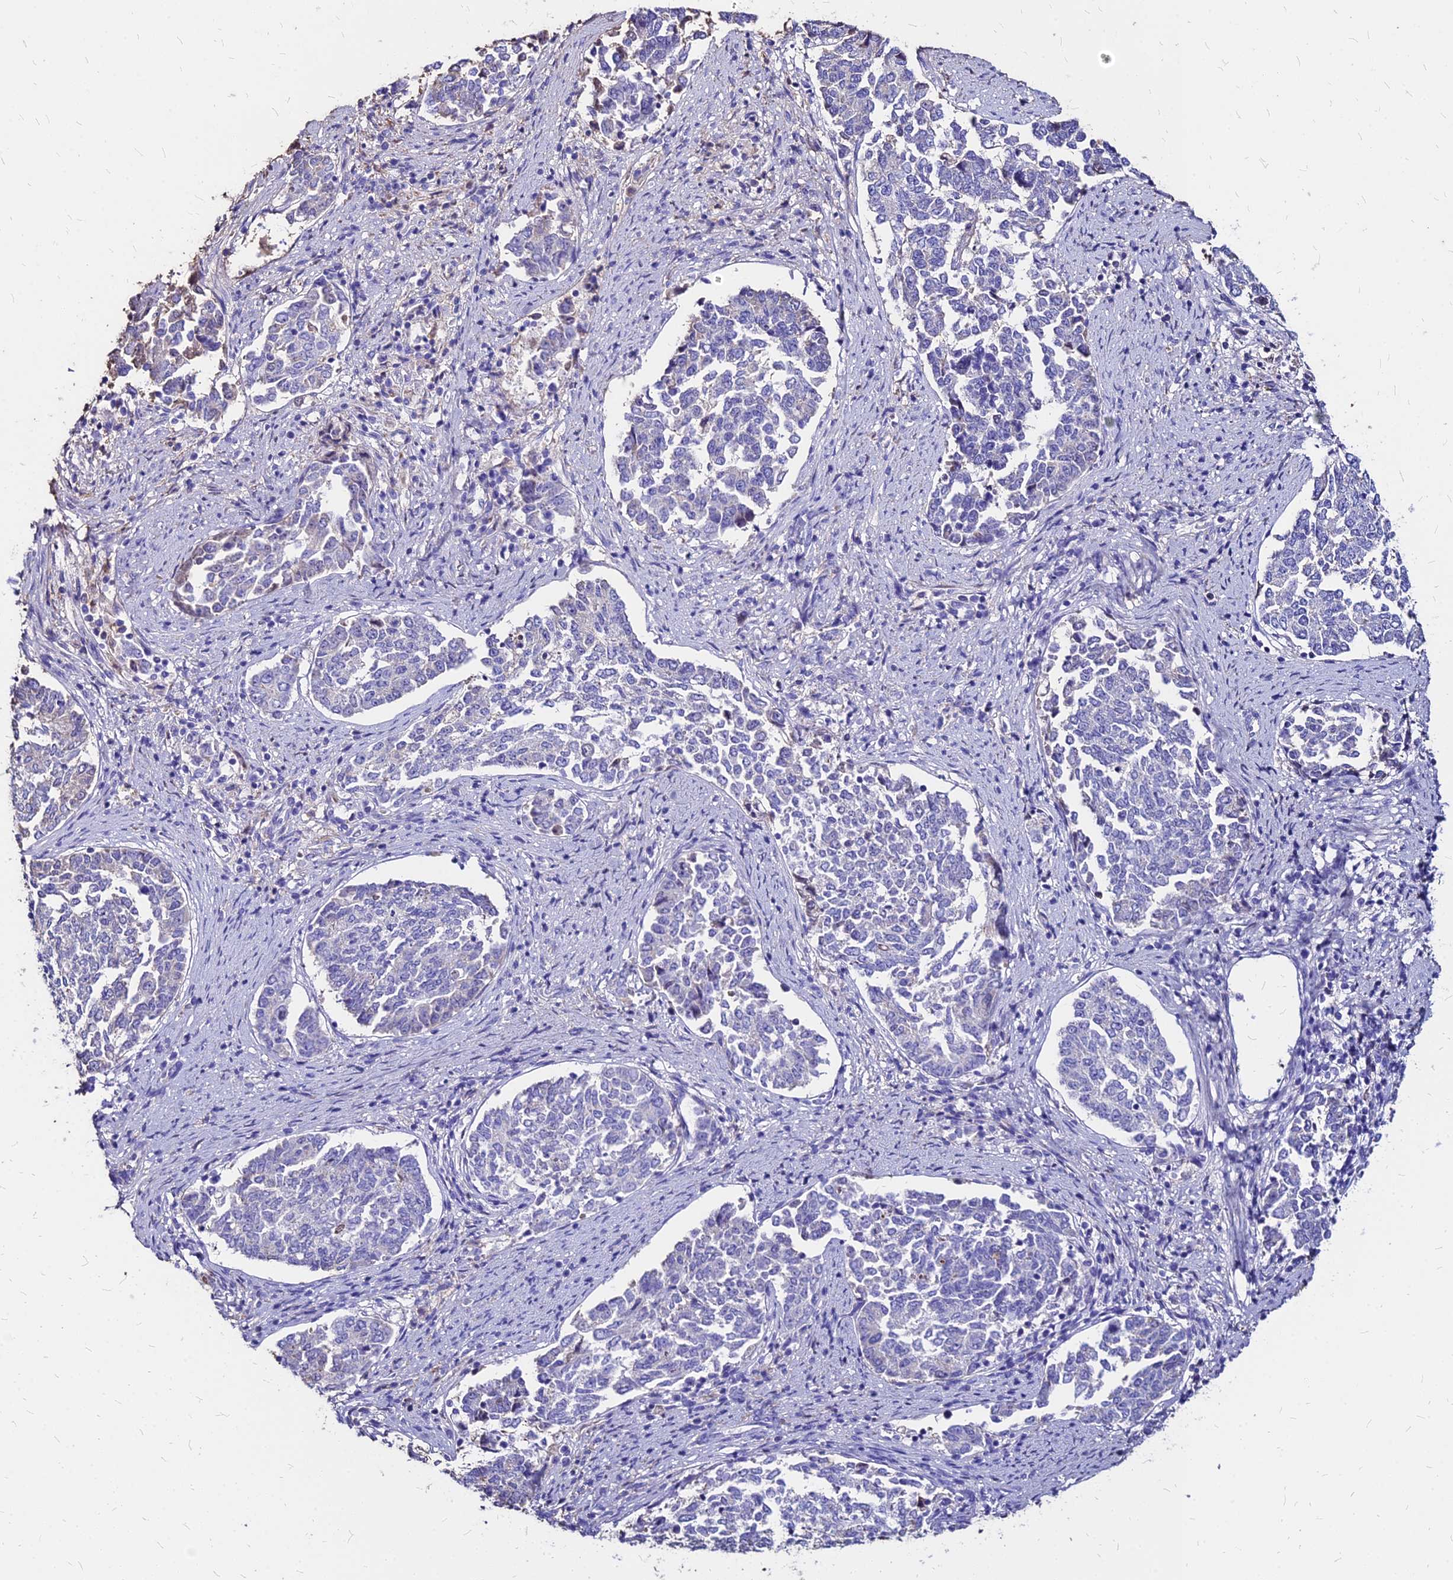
{"staining": {"intensity": "negative", "quantity": "none", "location": "none"}, "tissue": "endometrial cancer", "cell_type": "Tumor cells", "image_type": "cancer", "snomed": [{"axis": "morphology", "description": "Adenocarcinoma, NOS"}, {"axis": "topography", "description": "Endometrium"}], "caption": "A photomicrograph of human adenocarcinoma (endometrial) is negative for staining in tumor cells.", "gene": "NME5", "patient": {"sex": "female", "age": 80}}